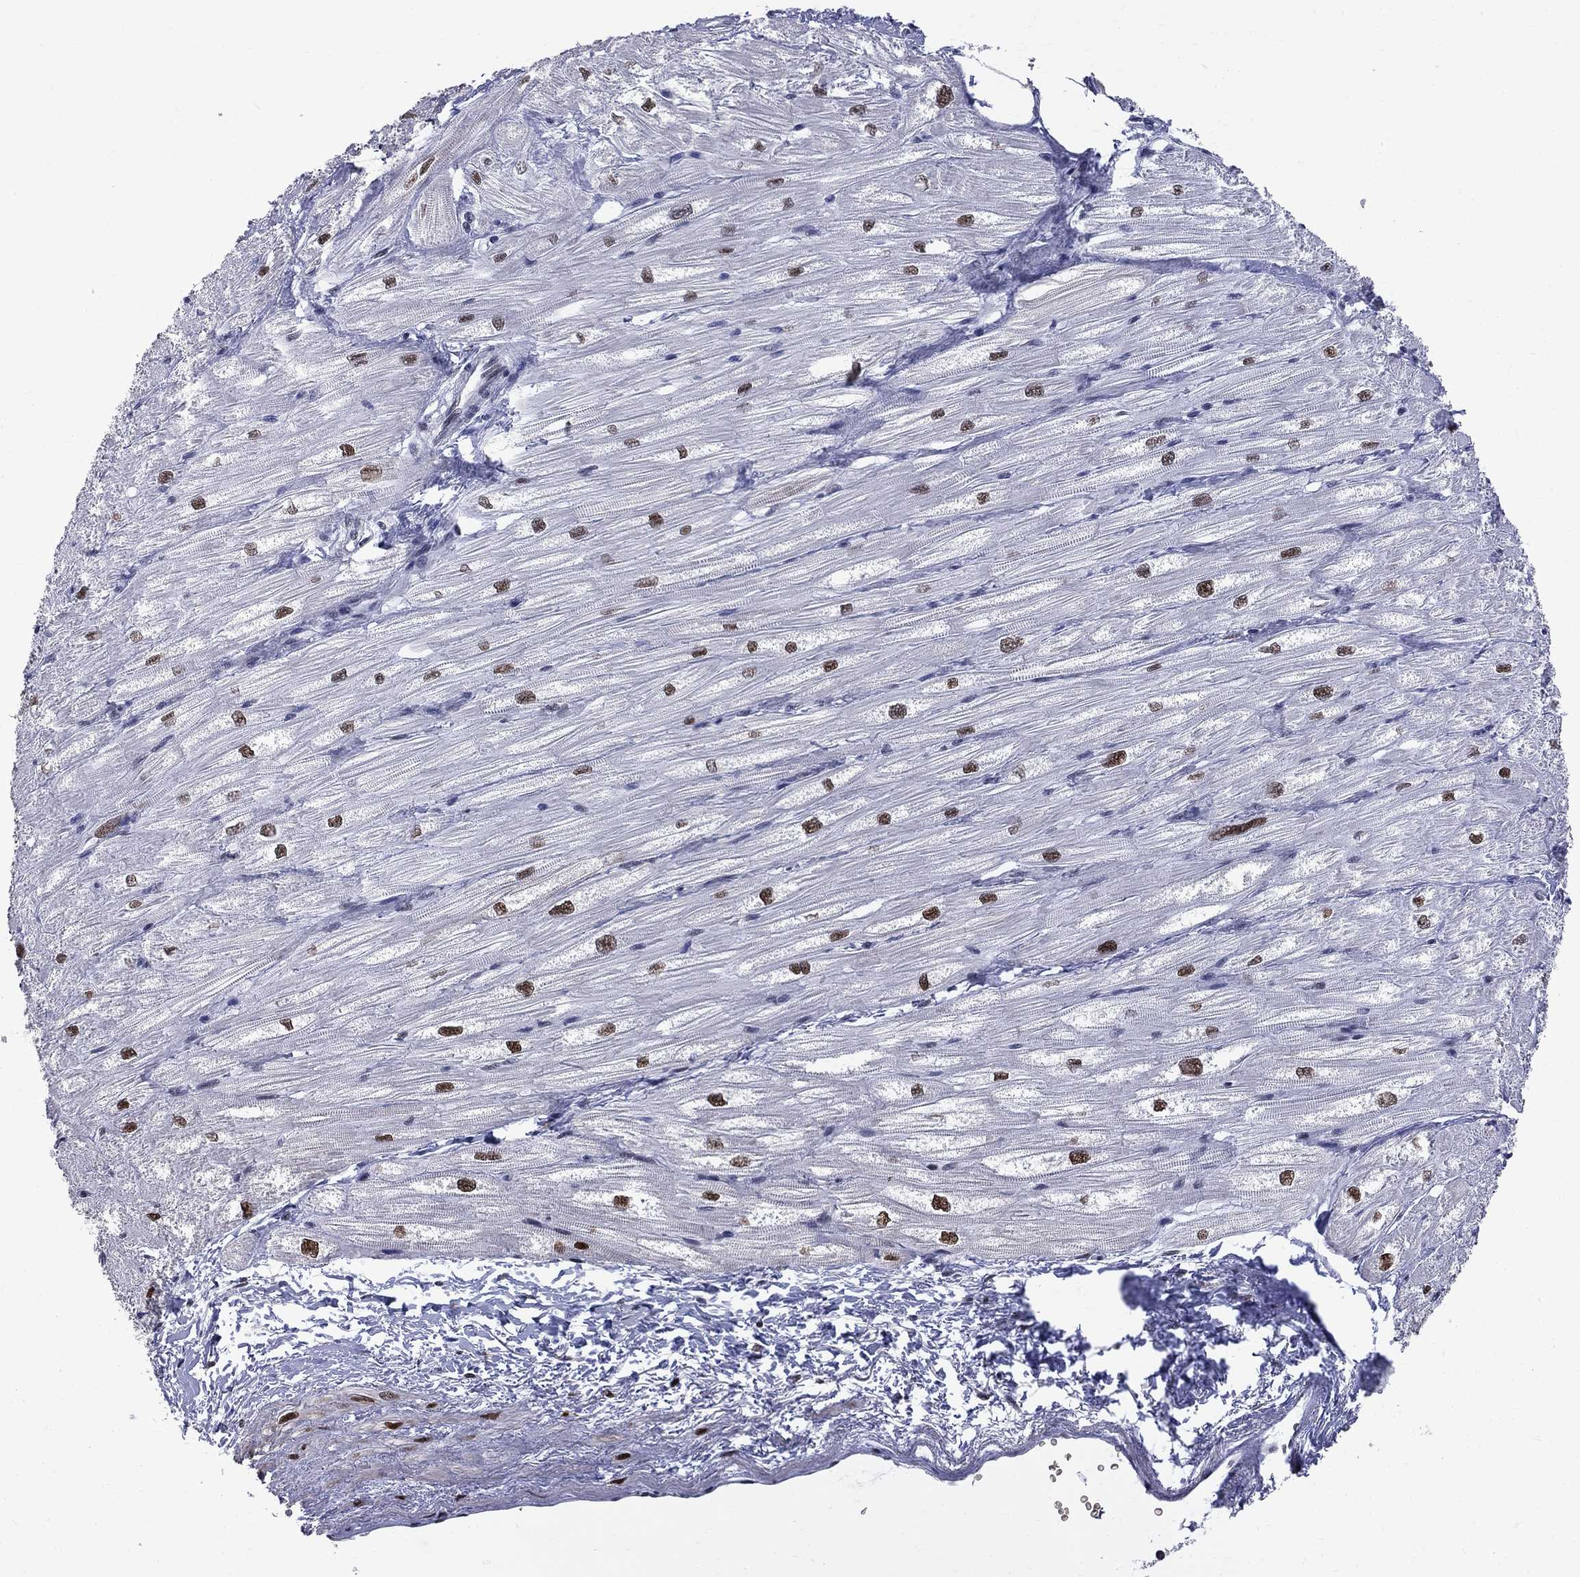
{"staining": {"intensity": "strong", "quantity": ">75%", "location": "nuclear"}, "tissue": "heart muscle", "cell_type": "Cardiomyocytes", "image_type": "normal", "snomed": [{"axis": "morphology", "description": "Normal tissue, NOS"}, {"axis": "topography", "description": "Heart"}], "caption": "Heart muscle stained for a protein exhibits strong nuclear positivity in cardiomyocytes.", "gene": "ZBTB47", "patient": {"sex": "male", "age": 57}}